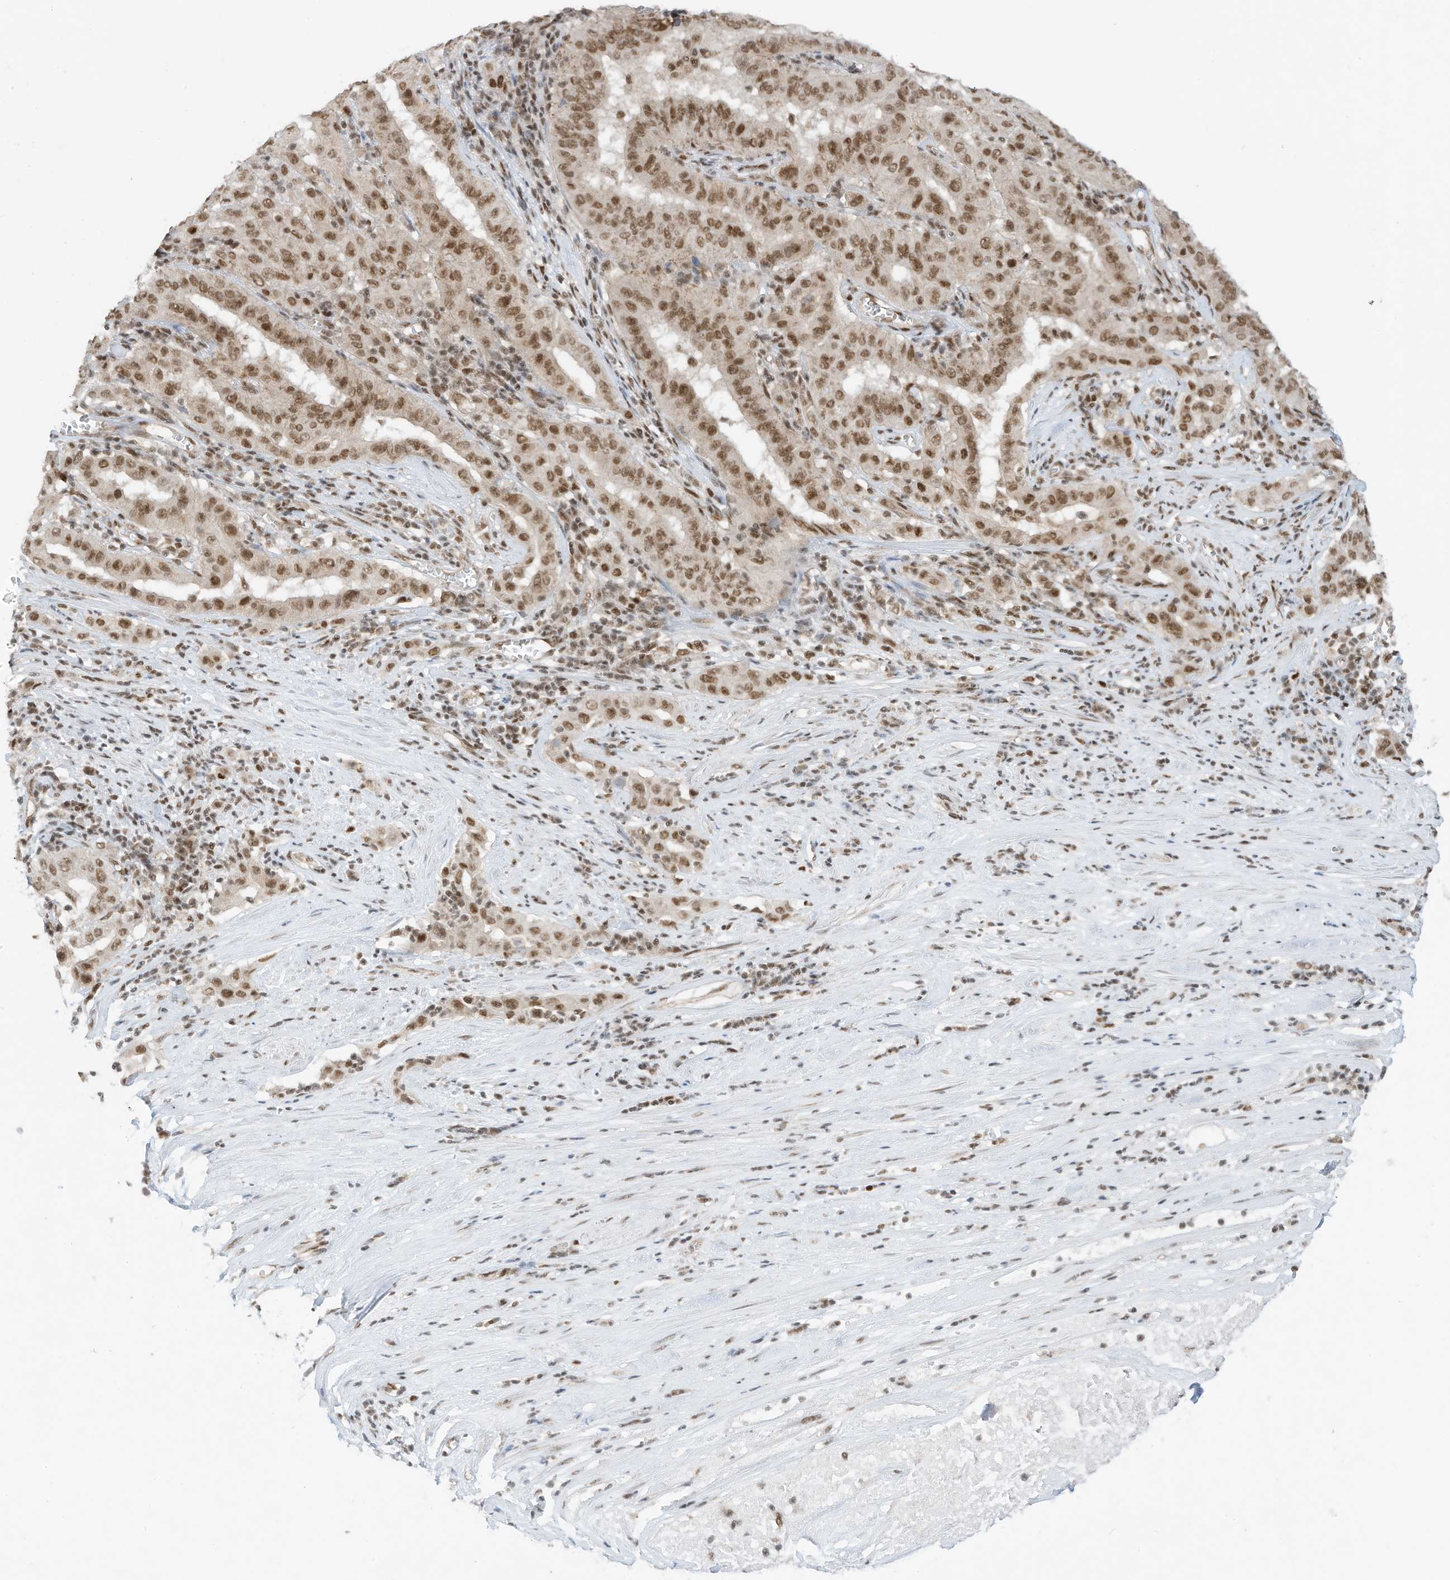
{"staining": {"intensity": "moderate", "quantity": ">75%", "location": "nuclear"}, "tissue": "pancreatic cancer", "cell_type": "Tumor cells", "image_type": "cancer", "snomed": [{"axis": "morphology", "description": "Adenocarcinoma, NOS"}, {"axis": "topography", "description": "Pancreas"}], "caption": "Moderate nuclear expression is seen in approximately >75% of tumor cells in pancreatic cancer (adenocarcinoma).", "gene": "AURKAIP1", "patient": {"sex": "male", "age": 63}}